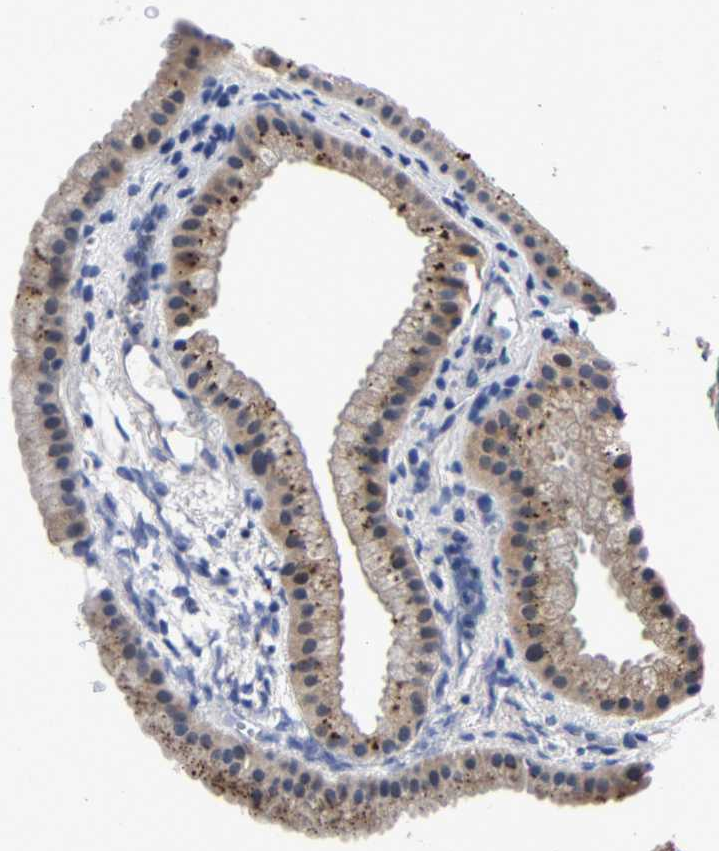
{"staining": {"intensity": "weak", "quantity": ">75%", "location": "cytoplasmic/membranous"}, "tissue": "gallbladder", "cell_type": "Glandular cells", "image_type": "normal", "snomed": [{"axis": "morphology", "description": "Normal tissue, NOS"}, {"axis": "topography", "description": "Gallbladder"}], "caption": "Protein expression analysis of benign gallbladder shows weak cytoplasmic/membranous staining in about >75% of glandular cells. (DAB (3,3'-diaminobenzidine) = brown stain, brightfield microscopy at high magnification).", "gene": "PSPH", "patient": {"sex": "female", "age": 64}}